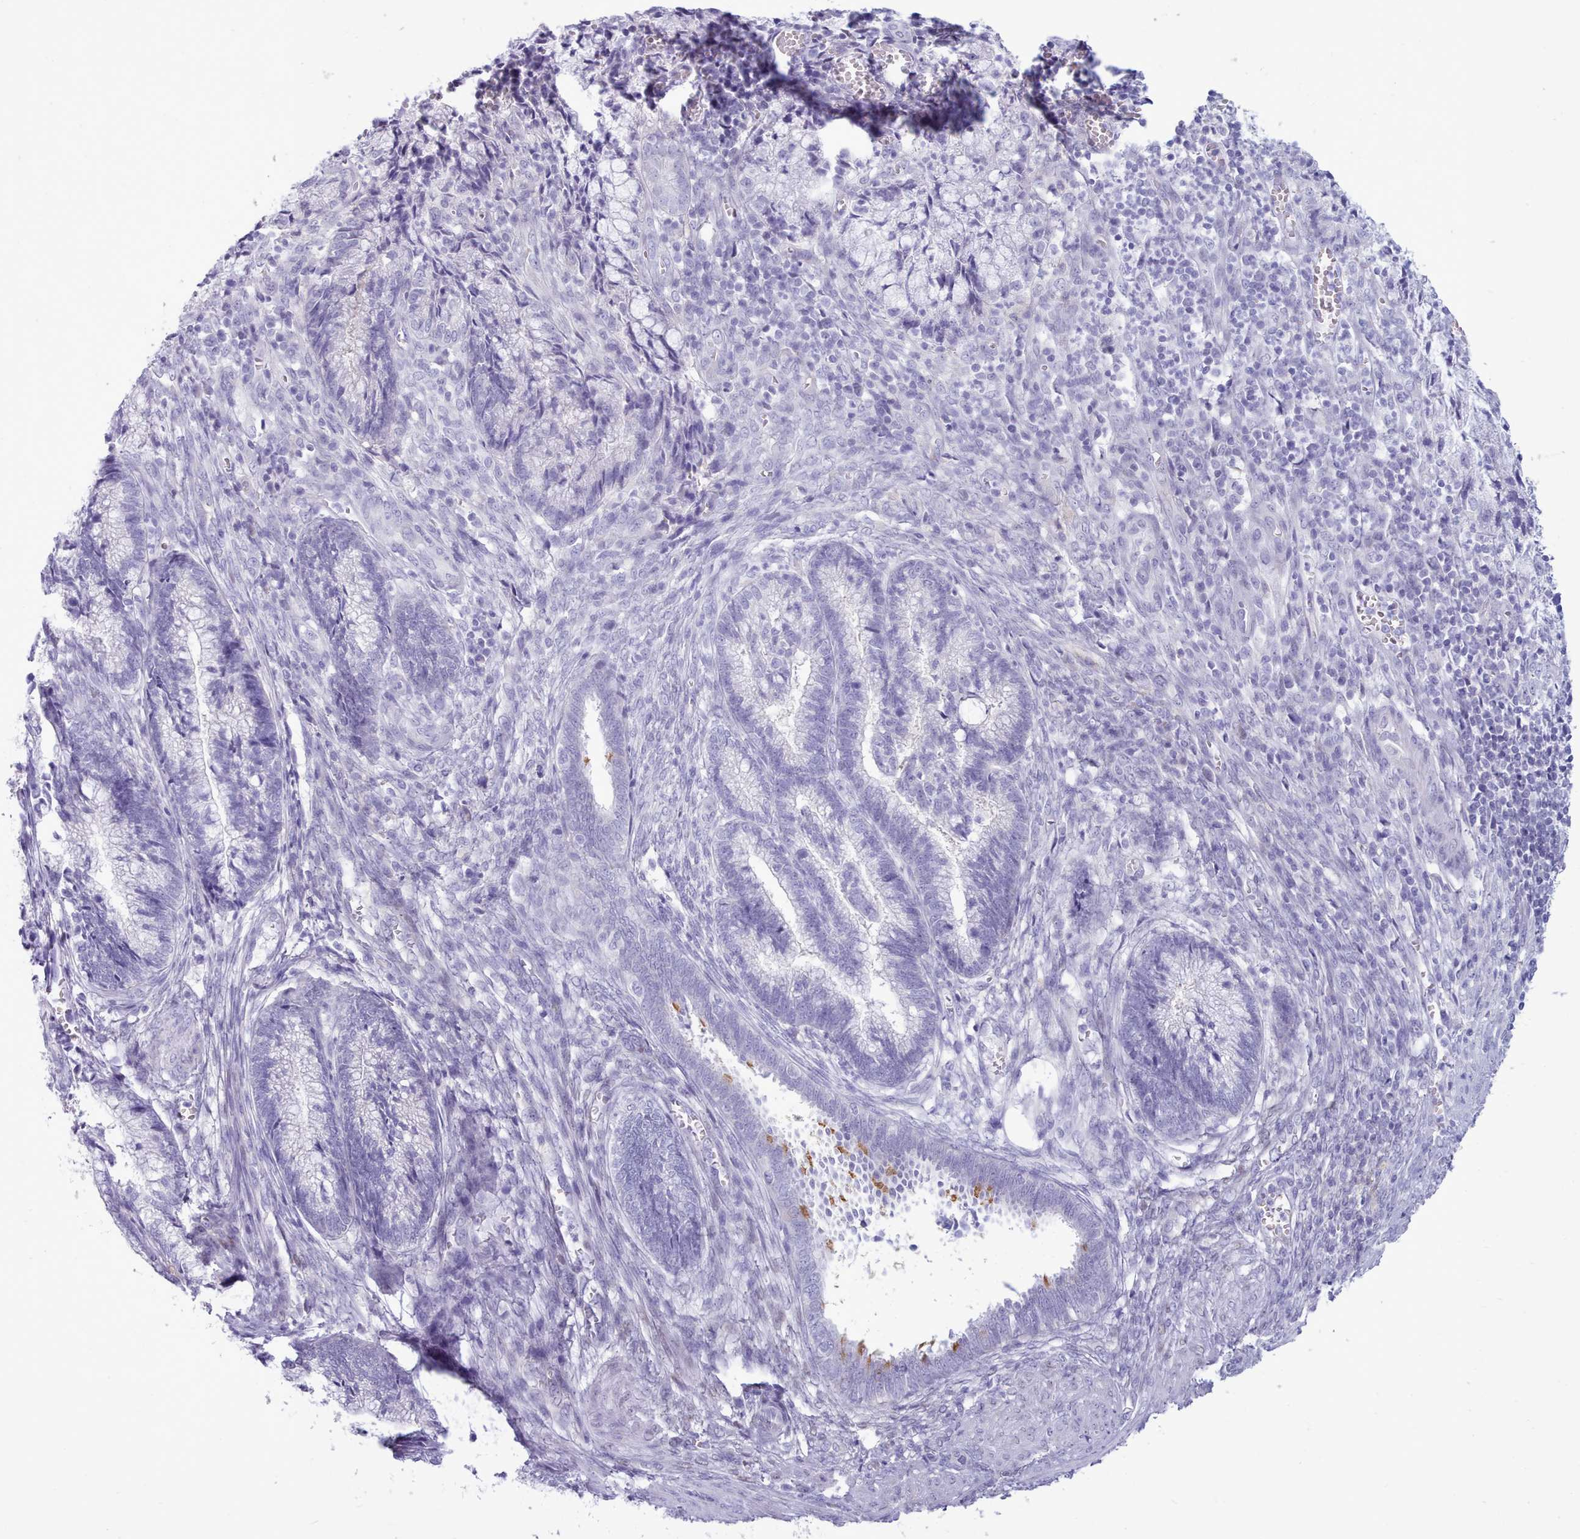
{"staining": {"intensity": "negative", "quantity": "none", "location": "none"}, "tissue": "cervical cancer", "cell_type": "Tumor cells", "image_type": "cancer", "snomed": [{"axis": "morphology", "description": "Adenocarcinoma, NOS"}, {"axis": "topography", "description": "Cervix"}], "caption": "A high-resolution micrograph shows IHC staining of cervical cancer, which demonstrates no significant expression in tumor cells. (Stains: DAB (3,3'-diaminobenzidine) IHC with hematoxylin counter stain, Microscopy: brightfield microscopy at high magnification).", "gene": "TMEM253", "patient": {"sex": "female", "age": 44}}